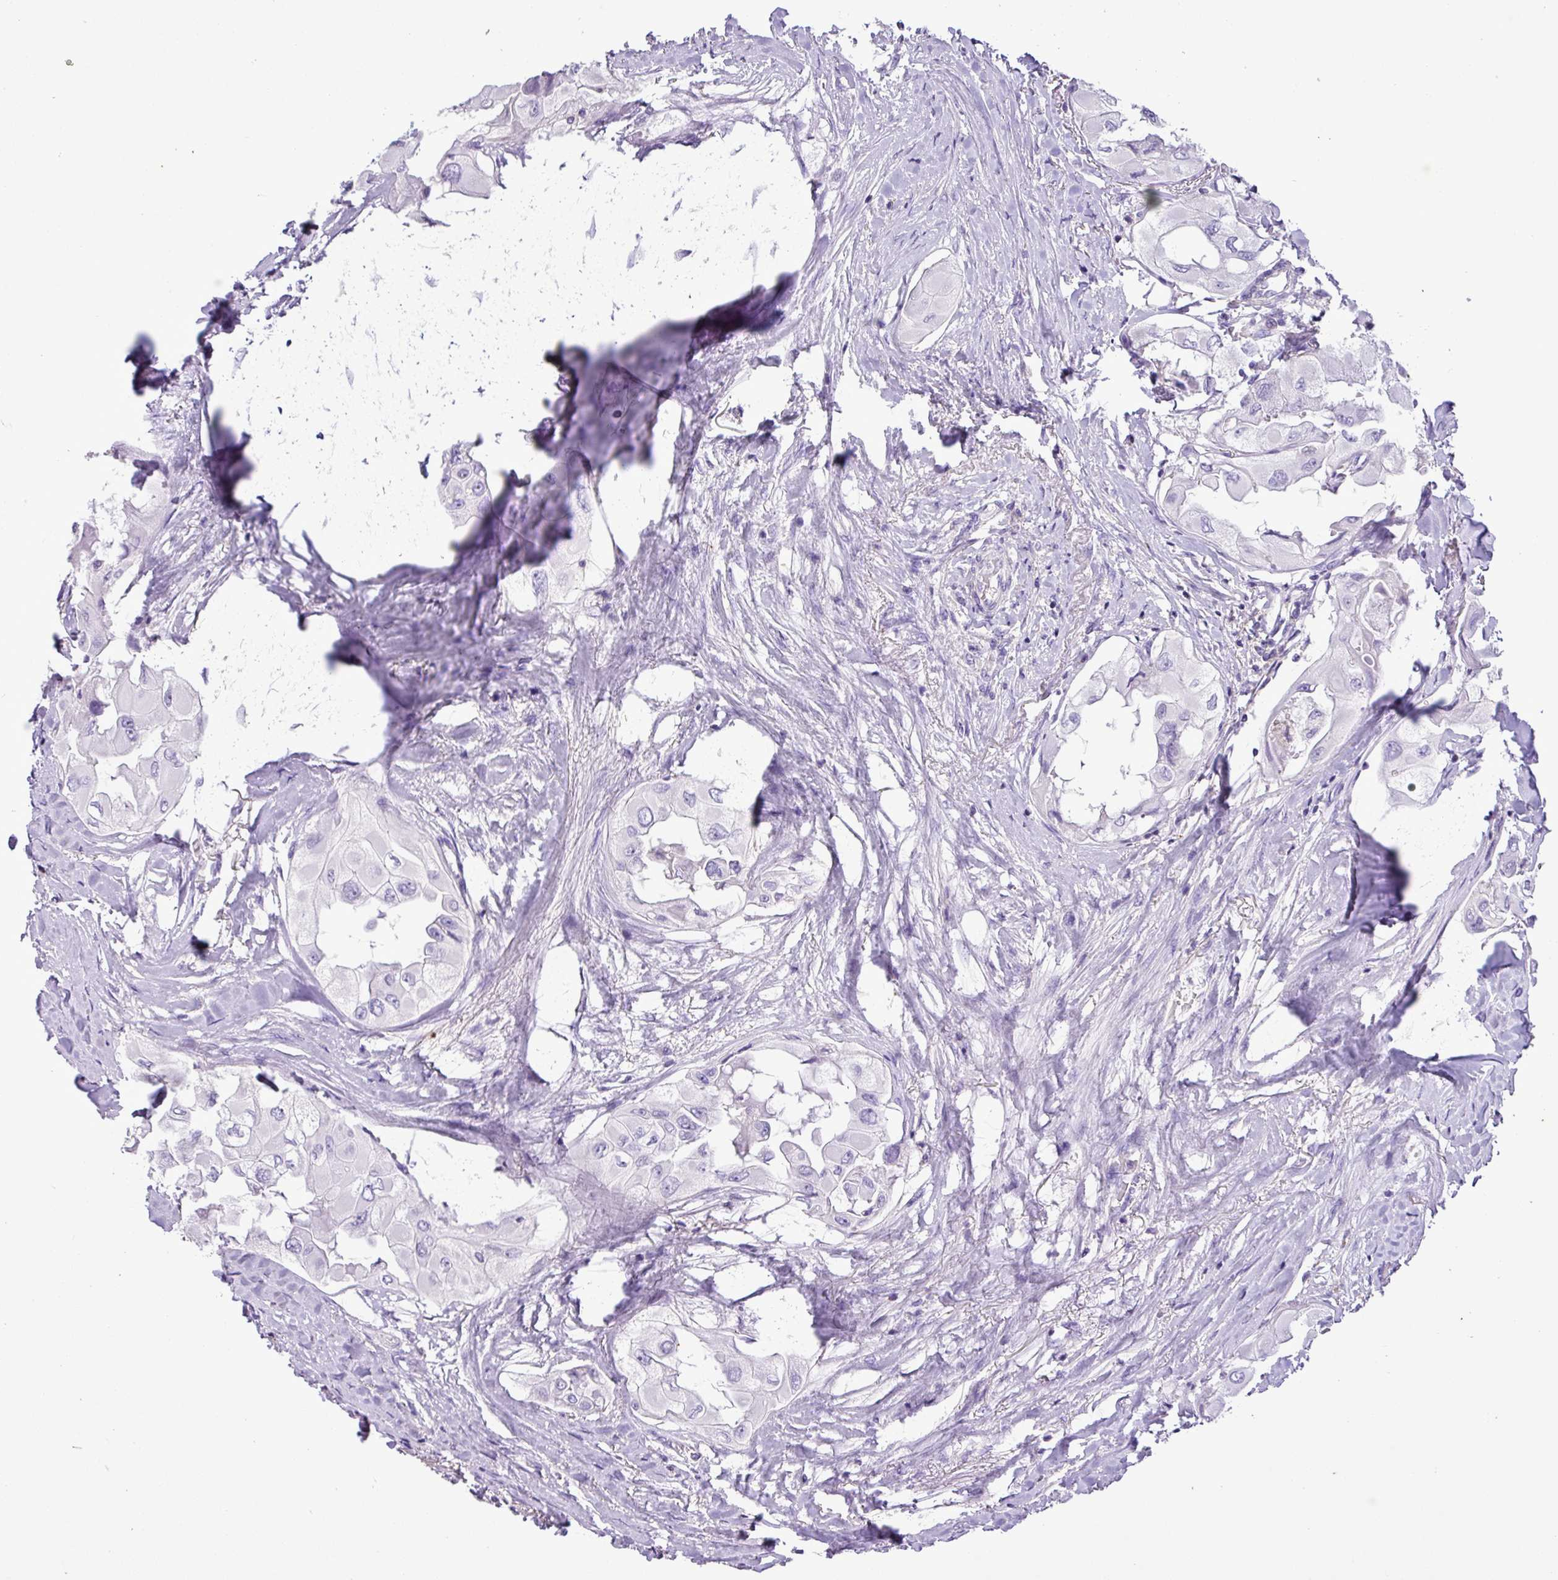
{"staining": {"intensity": "negative", "quantity": "none", "location": "none"}, "tissue": "thyroid cancer", "cell_type": "Tumor cells", "image_type": "cancer", "snomed": [{"axis": "morphology", "description": "Normal tissue, NOS"}, {"axis": "morphology", "description": "Papillary adenocarcinoma, NOS"}, {"axis": "topography", "description": "Thyroid gland"}], "caption": "Immunohistochemistry of human thyroid cancer (papillary adenocarcinoma) shows no positivity in tumor cells. (Stains: DAB (3,3'-diaminobenzidine) immunohistochemistry with hematoxylin counter stain, Microscopy: brightfield microscopy at high magnification).", "gene": "ZNF334", "patient": {"sex": "female", "age": 59}}